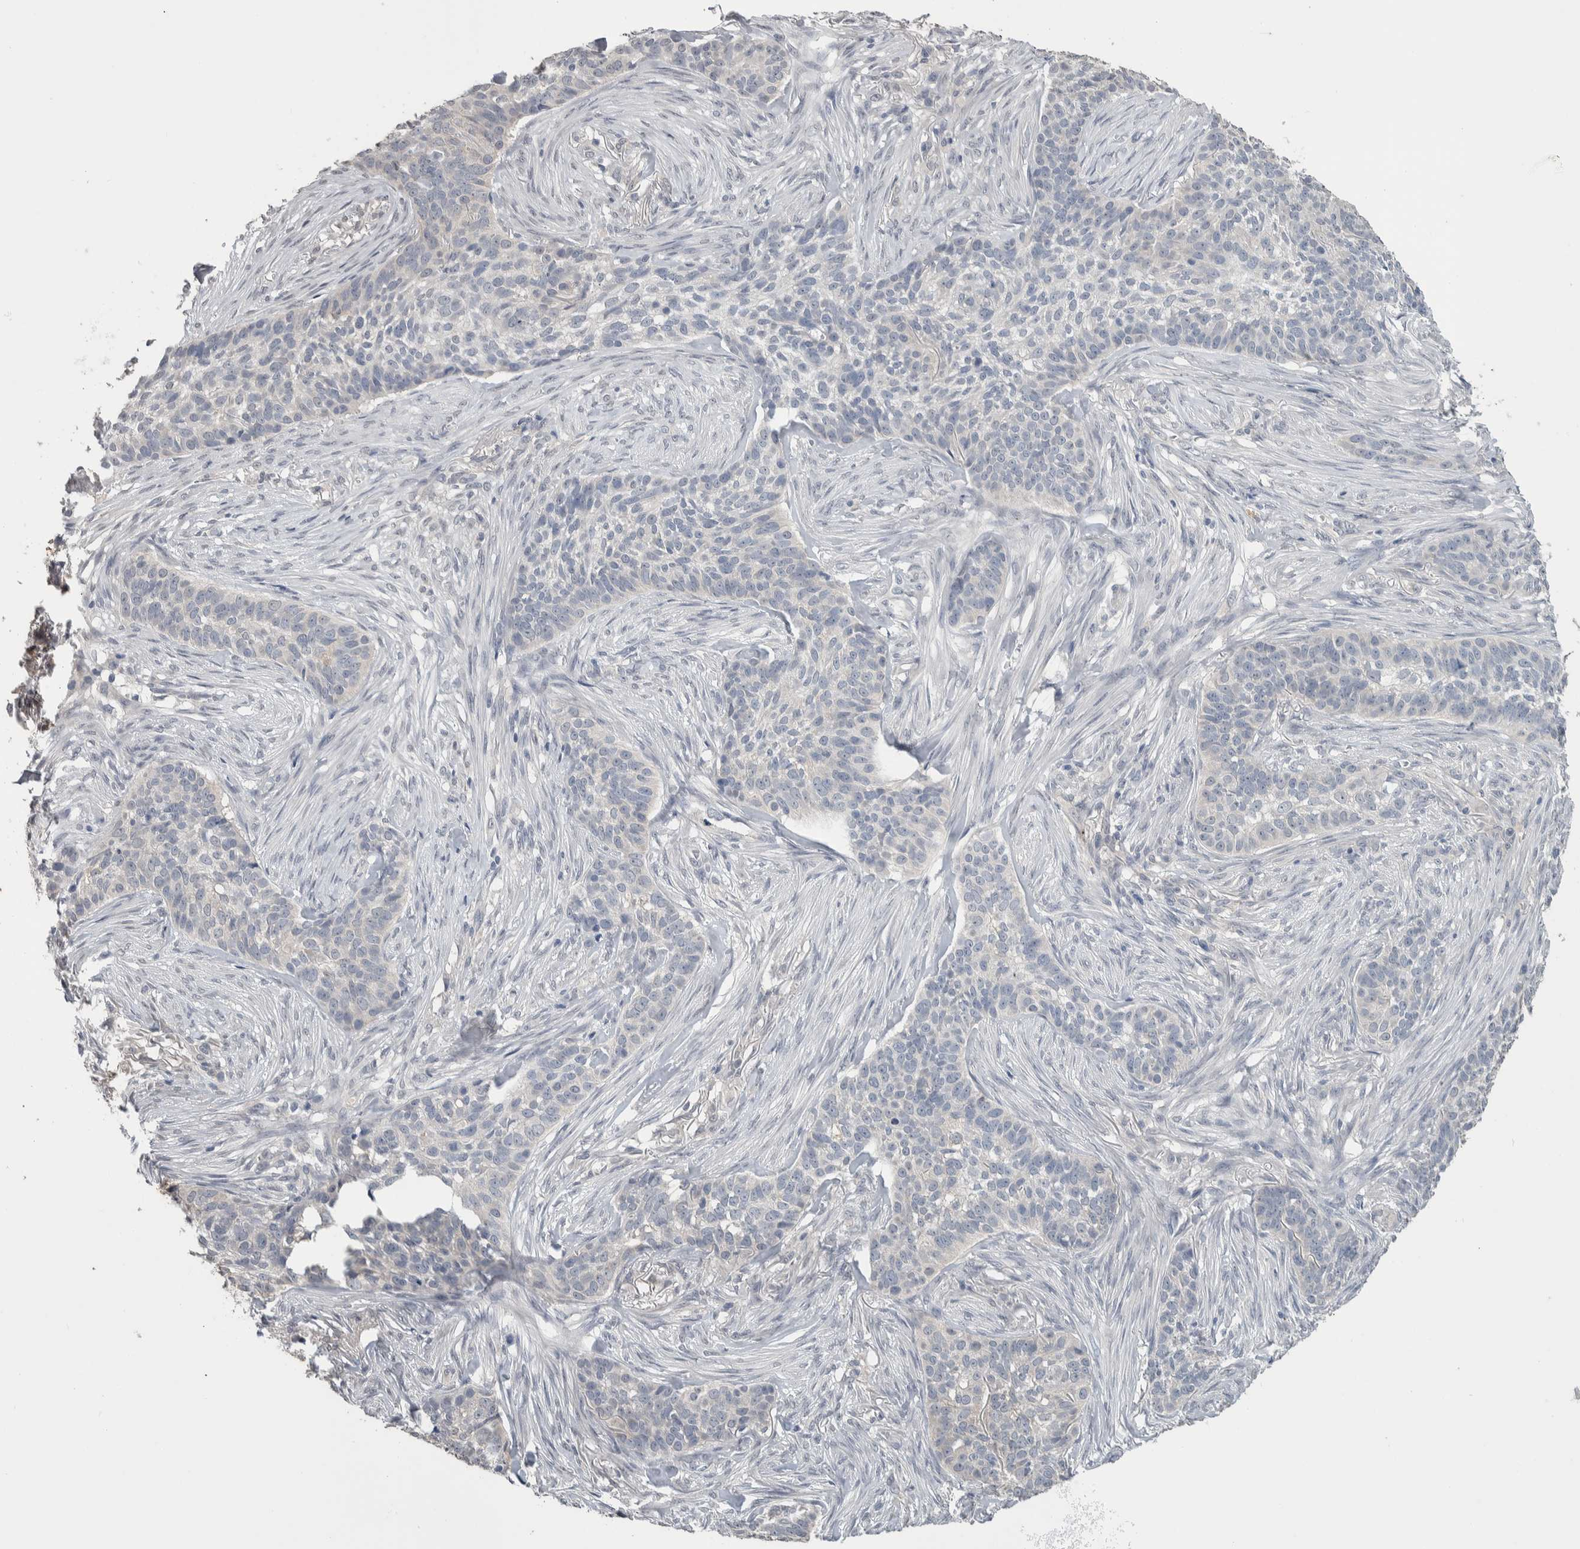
{"staining": {"intensity": "negative", "quantity": "none", "location": "none"}, "tissue": "skin cancer", "cell_type": "Tumor cells", "image_type": "cancer", "snomed": [{"axis": "morphology", "description": "Basal cell carcinoma"}, {"axis": "topography", "description": "Skin"}], "caption": "Micrograph shows no protein staining in tumor cells of basal cell carcinoma (skin) tissue.", "gene": "TMEM102", "patient": {"sex": "male", "age": 85}}